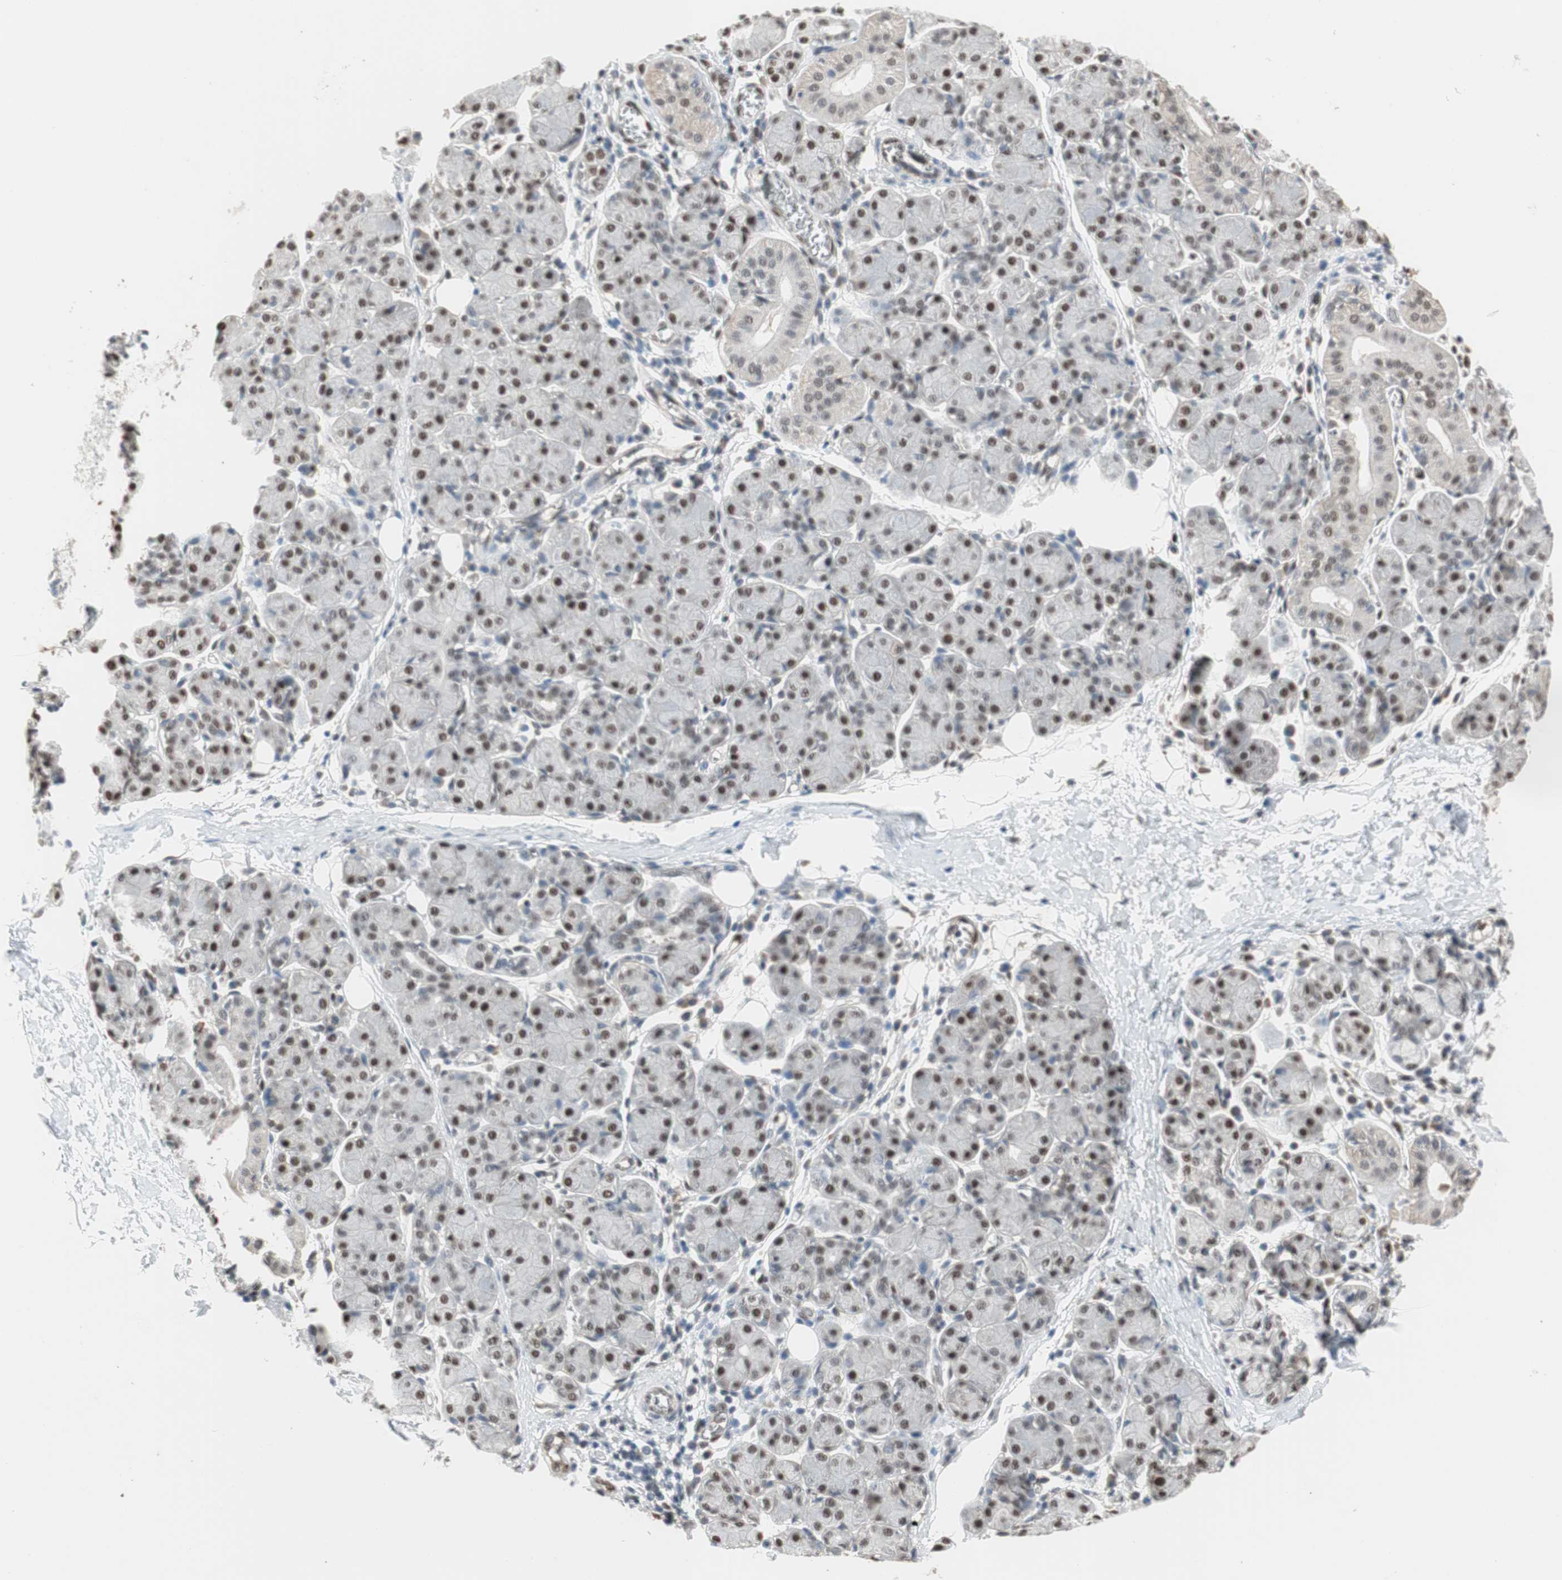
{"staining": {"intensity": "weak", "quantity": "25%-75%", "location": "nuclear"}, "tissue": "salivary gland", "cell_type": "Glandular cells", "image_type": "normal", "snomed": [{"axis": "morphology", "description": "Normal tissue, NOS"}, {"axis": "morphology", "description": "Inflammation, NOS"}, {"axis": "topography", "description": "Lymph node"}, {"axis": "topography", "description": "Salivary gland"}], "caption": "An immunohistochemistry (IHC) histopathology image of normal tissue is shown. Protein staining in brown shows weak nuclear positivity in salivary gland within glandular cells.", "gene": "PML", "patient": {"sex": "male", "age": 3}}